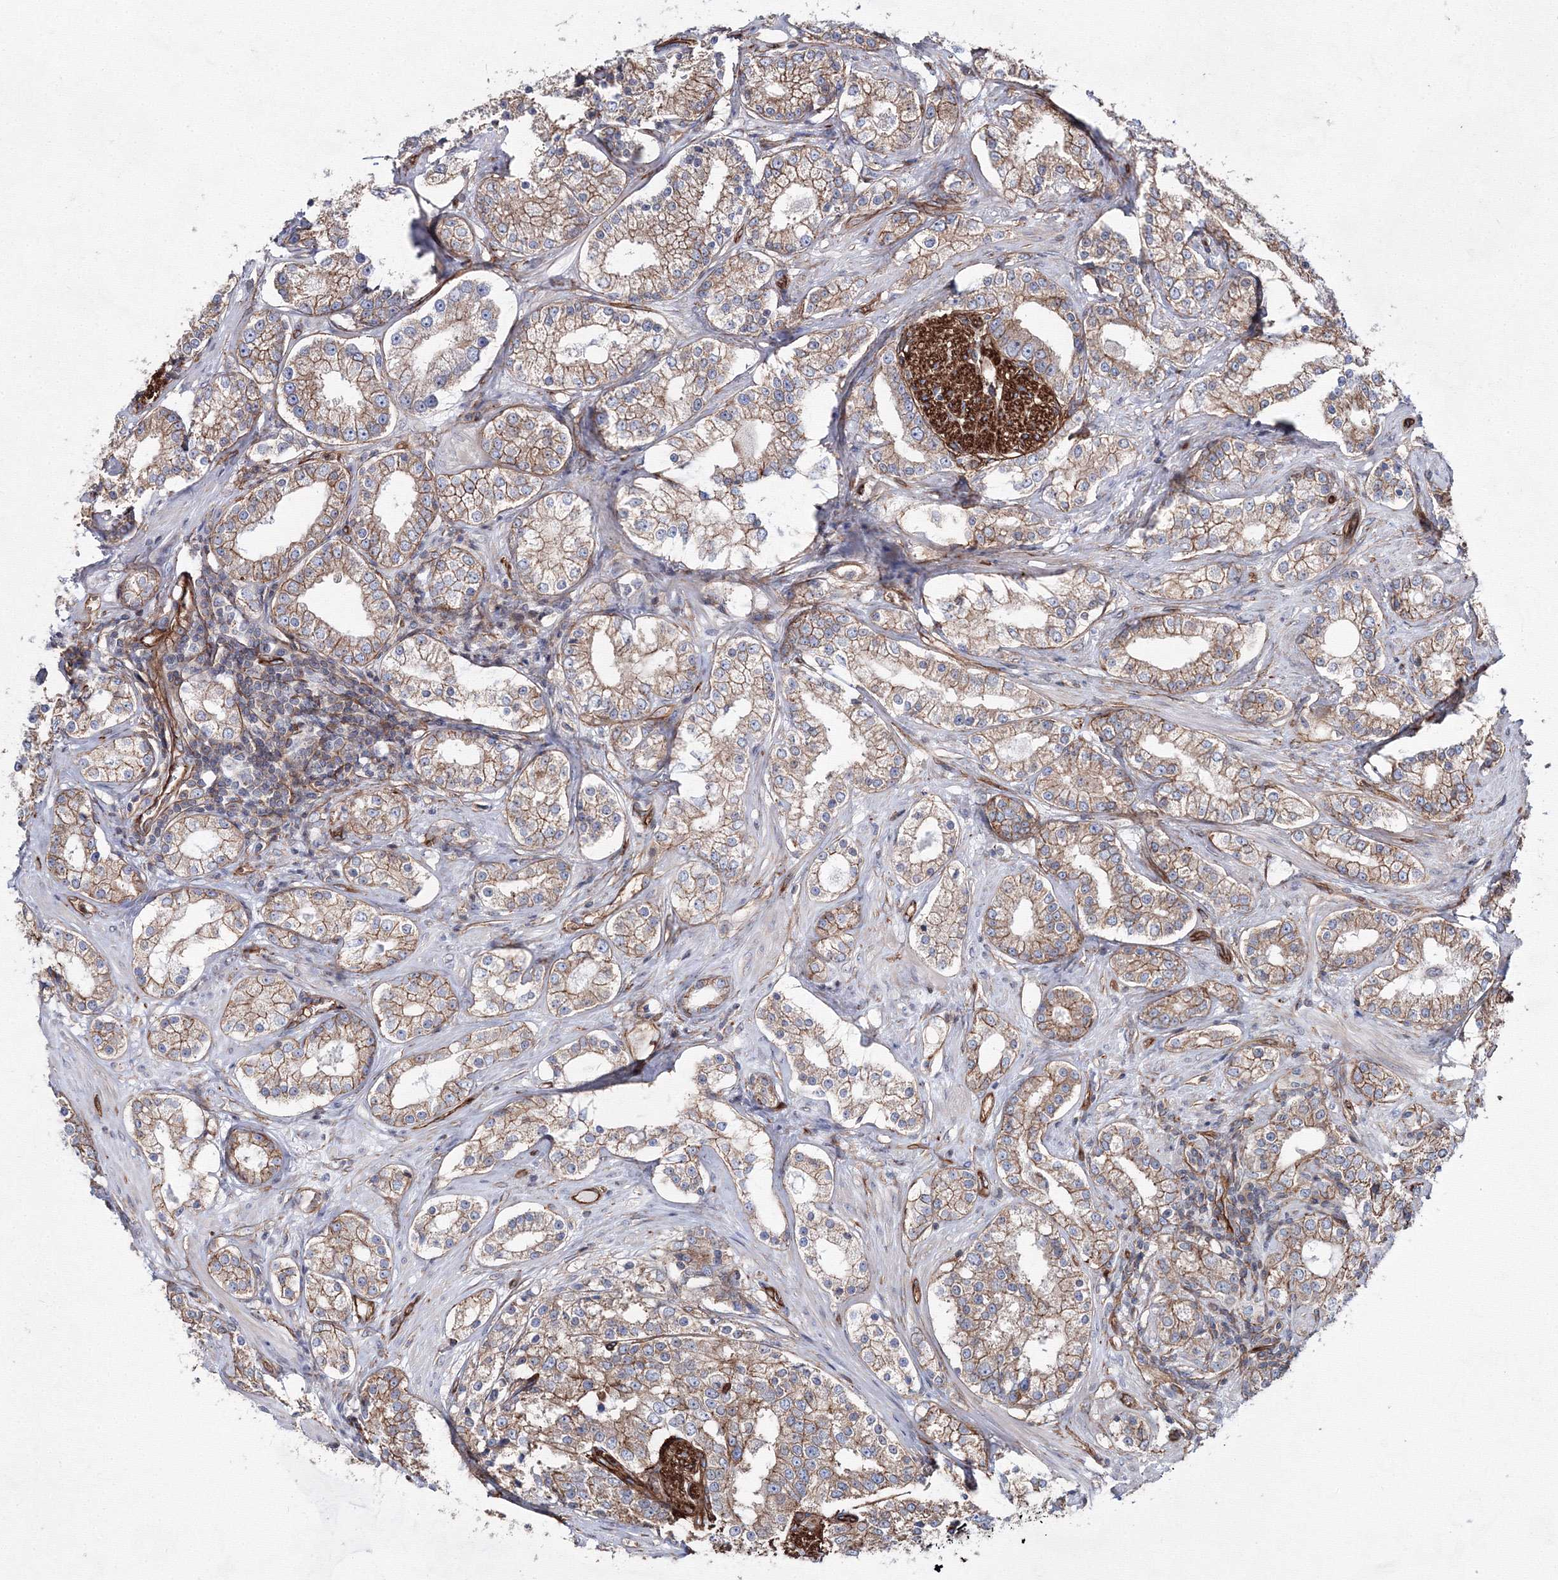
{"staining": {"intensity": "moderate", "quantity": ">75%", "location": "cytoplasmic/membranous"}, "tissue": "prostate cancer", "cell_type": "Tumor cells", "image_type": "cancer", "snomed": [{"axis": "morphology", "description": "Normal tissue, NOS"}, {"axis": "morphology", "description": "Adenocarcinoma, High grade"}, {"axis": "topography", "description": "Prostate"}], "caption": "Prostate cancer tissue exhibits moderate cytoplasmic/membranous expression in about >75% of tumor cells, visualized by immunohistochemistry.", "gene": "ANKRD37", "patient": {"sex": "male", "age": 83}}